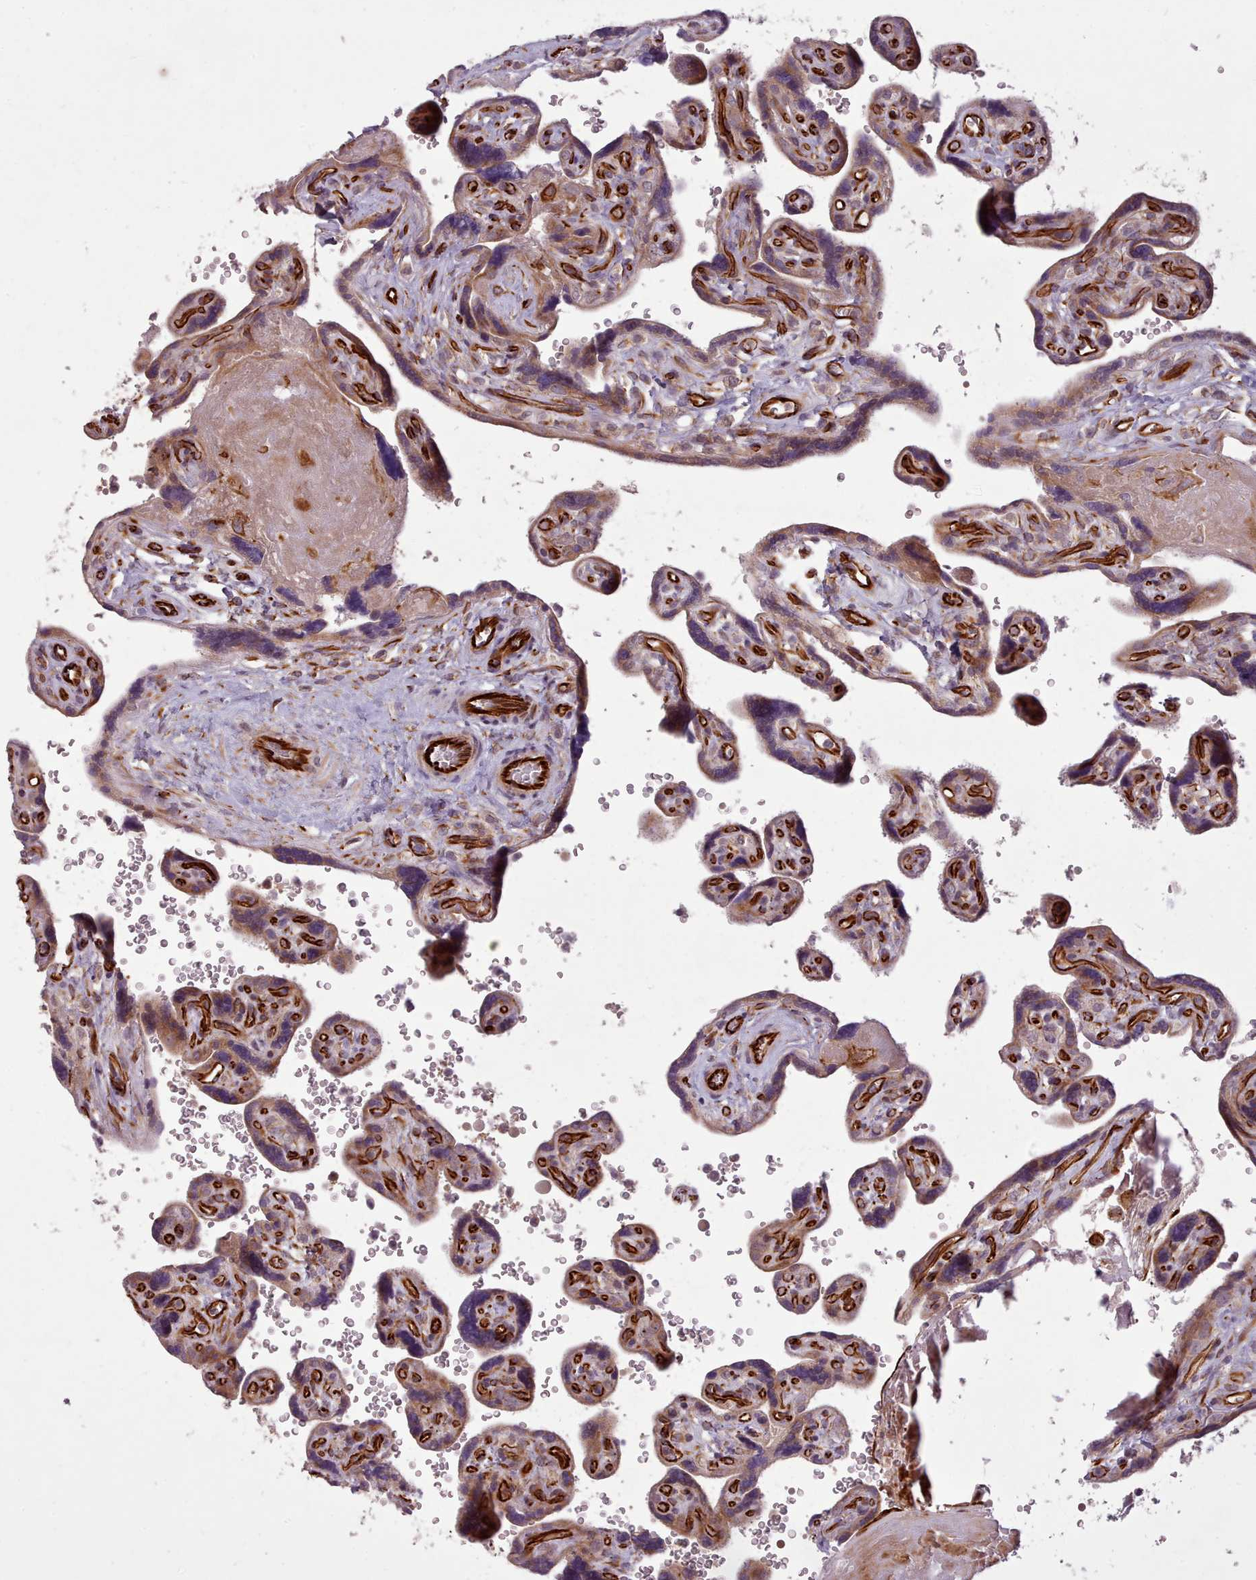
{"staining": {"intensity": "strong", "quantity": ">75%", "location": "cytoplasmic/membranous"}, "tissue": "placenta", "cell_type": "Decidual cells", "image_type": "normal", "snomed": [{"axis": "morphology", "description": "Normal tissue, NOS"}, {"axis": "topography", "description": "Placenta"}], "caption": "Benign placenta exhibits strong cytoplasmic/membranous expression in about >75% of decidual cells, visualized by immunohistochemistry.", "gene": "GBGT1", "patient": {"sex": "female", "age": 39}}